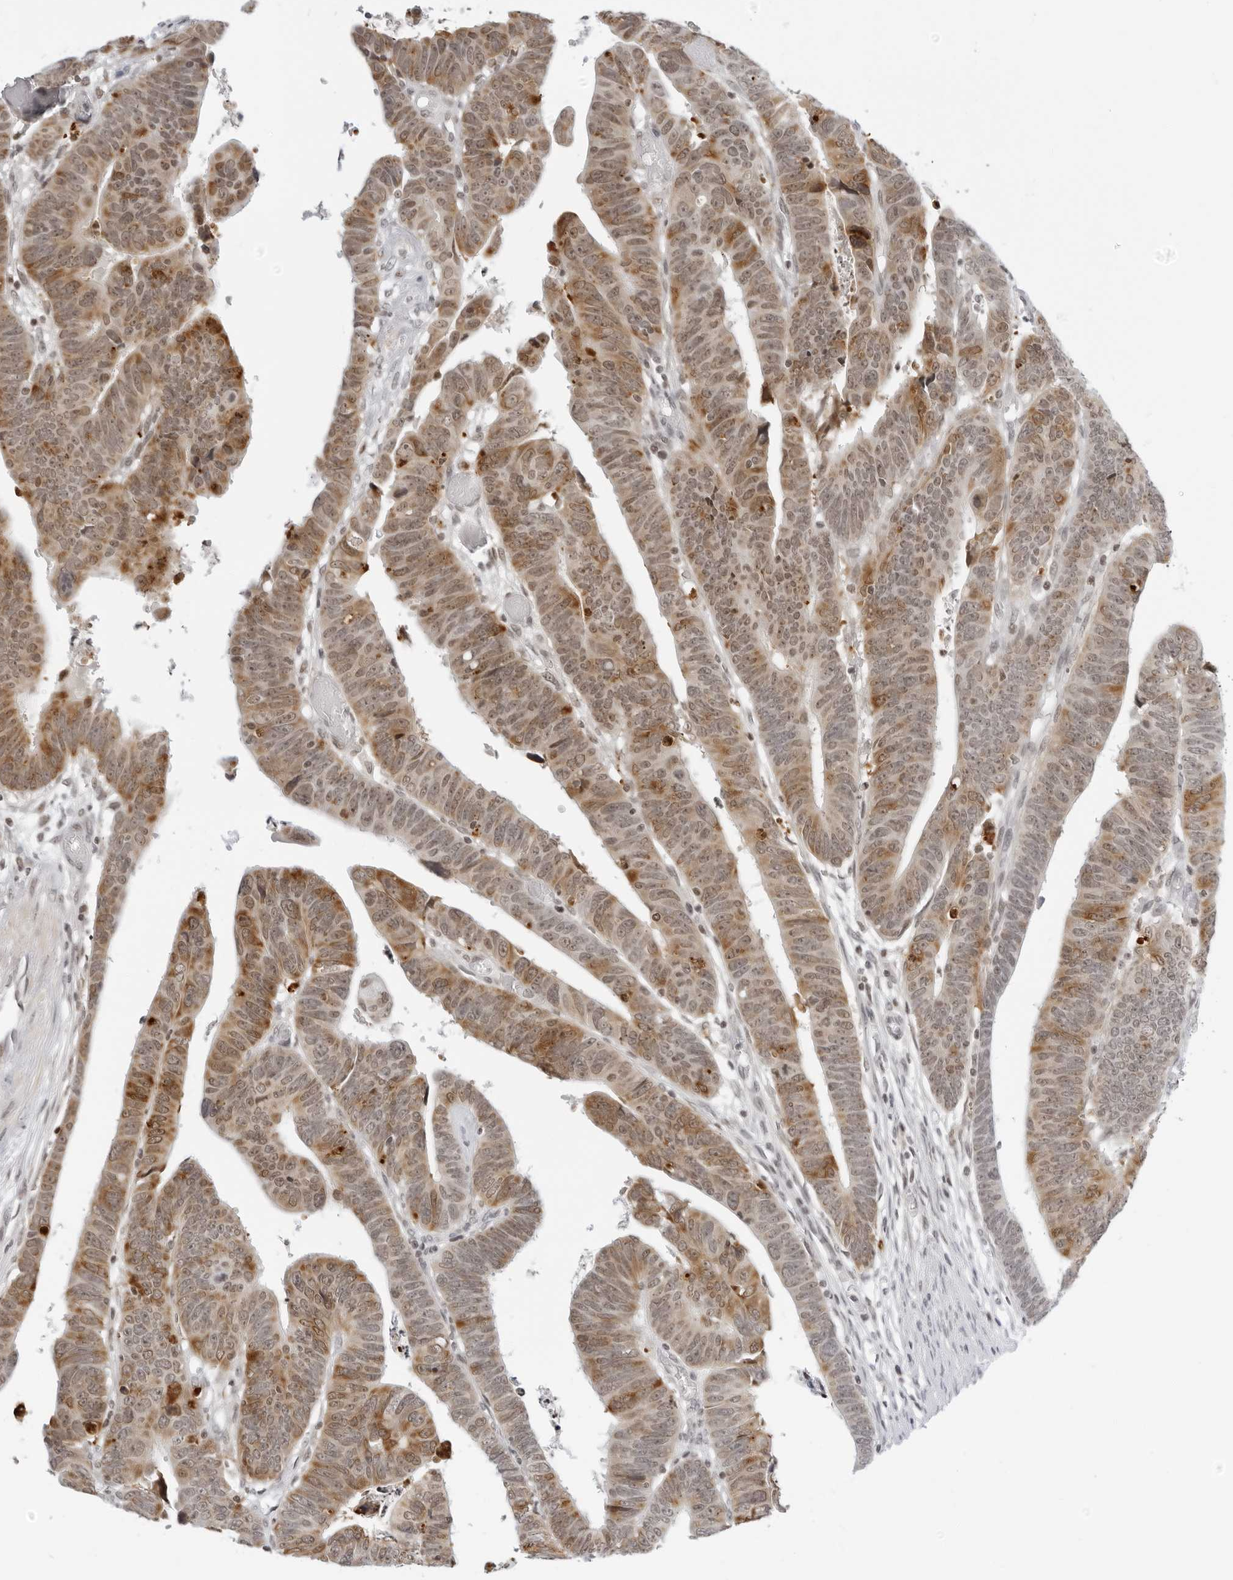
{"staining": {"intensity": "moderate", "quantity": ">75%", "location": "cytoplasmic/membranous,nuclear"}, "tissue": "colorectal cancer", "cell_type": "Tumor cells", "image_type": "cancer", "snomed": [{"axis": "morphology", "description": "Adenocarcinoma, NOS"}, {"axis": "topography", "description": "Rectum"}], "caption": "Protein staining by immunohistochemistry exhibits moderate cytoplasmic/membranous and nuclear expression in about >75% of tumor cells in colorectal cancer.", "gene": "MSH6", "patient": {"sex": "female", "age": 65}}